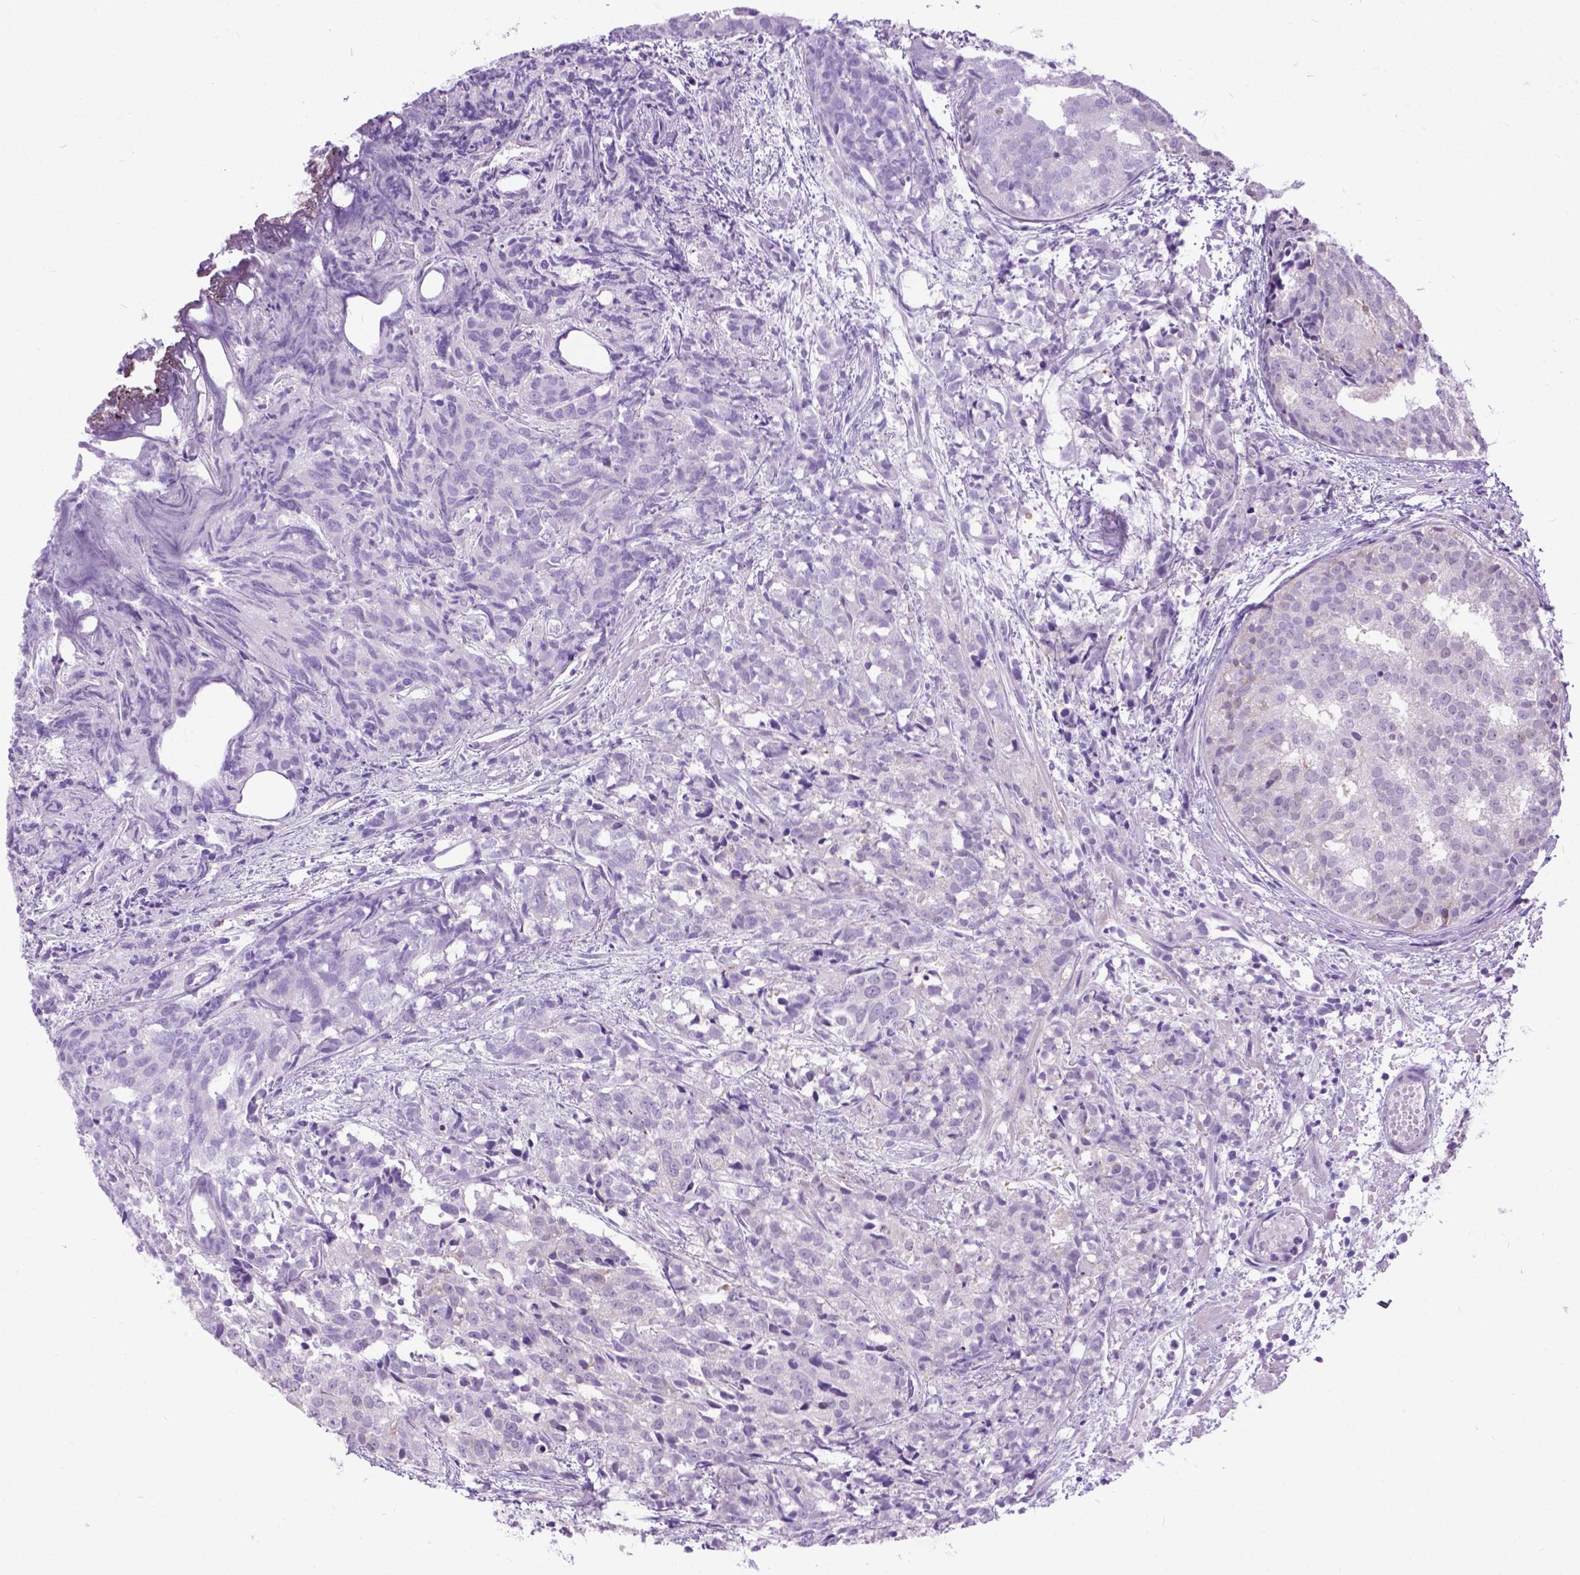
{"staining": {"intensity": "negative", "quantity": "none", "location": "none"}, "tissue": "prostate cancer", "cell_type": "Tumor cells", "image_type": "cancer", "snomed": [{"axis": "morphology", "description": "Adenocarcinoma, High grade"}, {"axis": "topography", "description": "Prostate"}], "caption": "Immunohistochemical staining of prostate cancer (adenocarcinoma (high-grade)) shows no significant expression in tumor cells. (Stains: DAB (3,3'-diaminobenzidine) immunohistochemistry with hematoxylin counter stain, Microscopy: brightfield microscopy at high magnification).", "gene": "APCDD1L", "patient": {"sex": "male", "age": 58}}